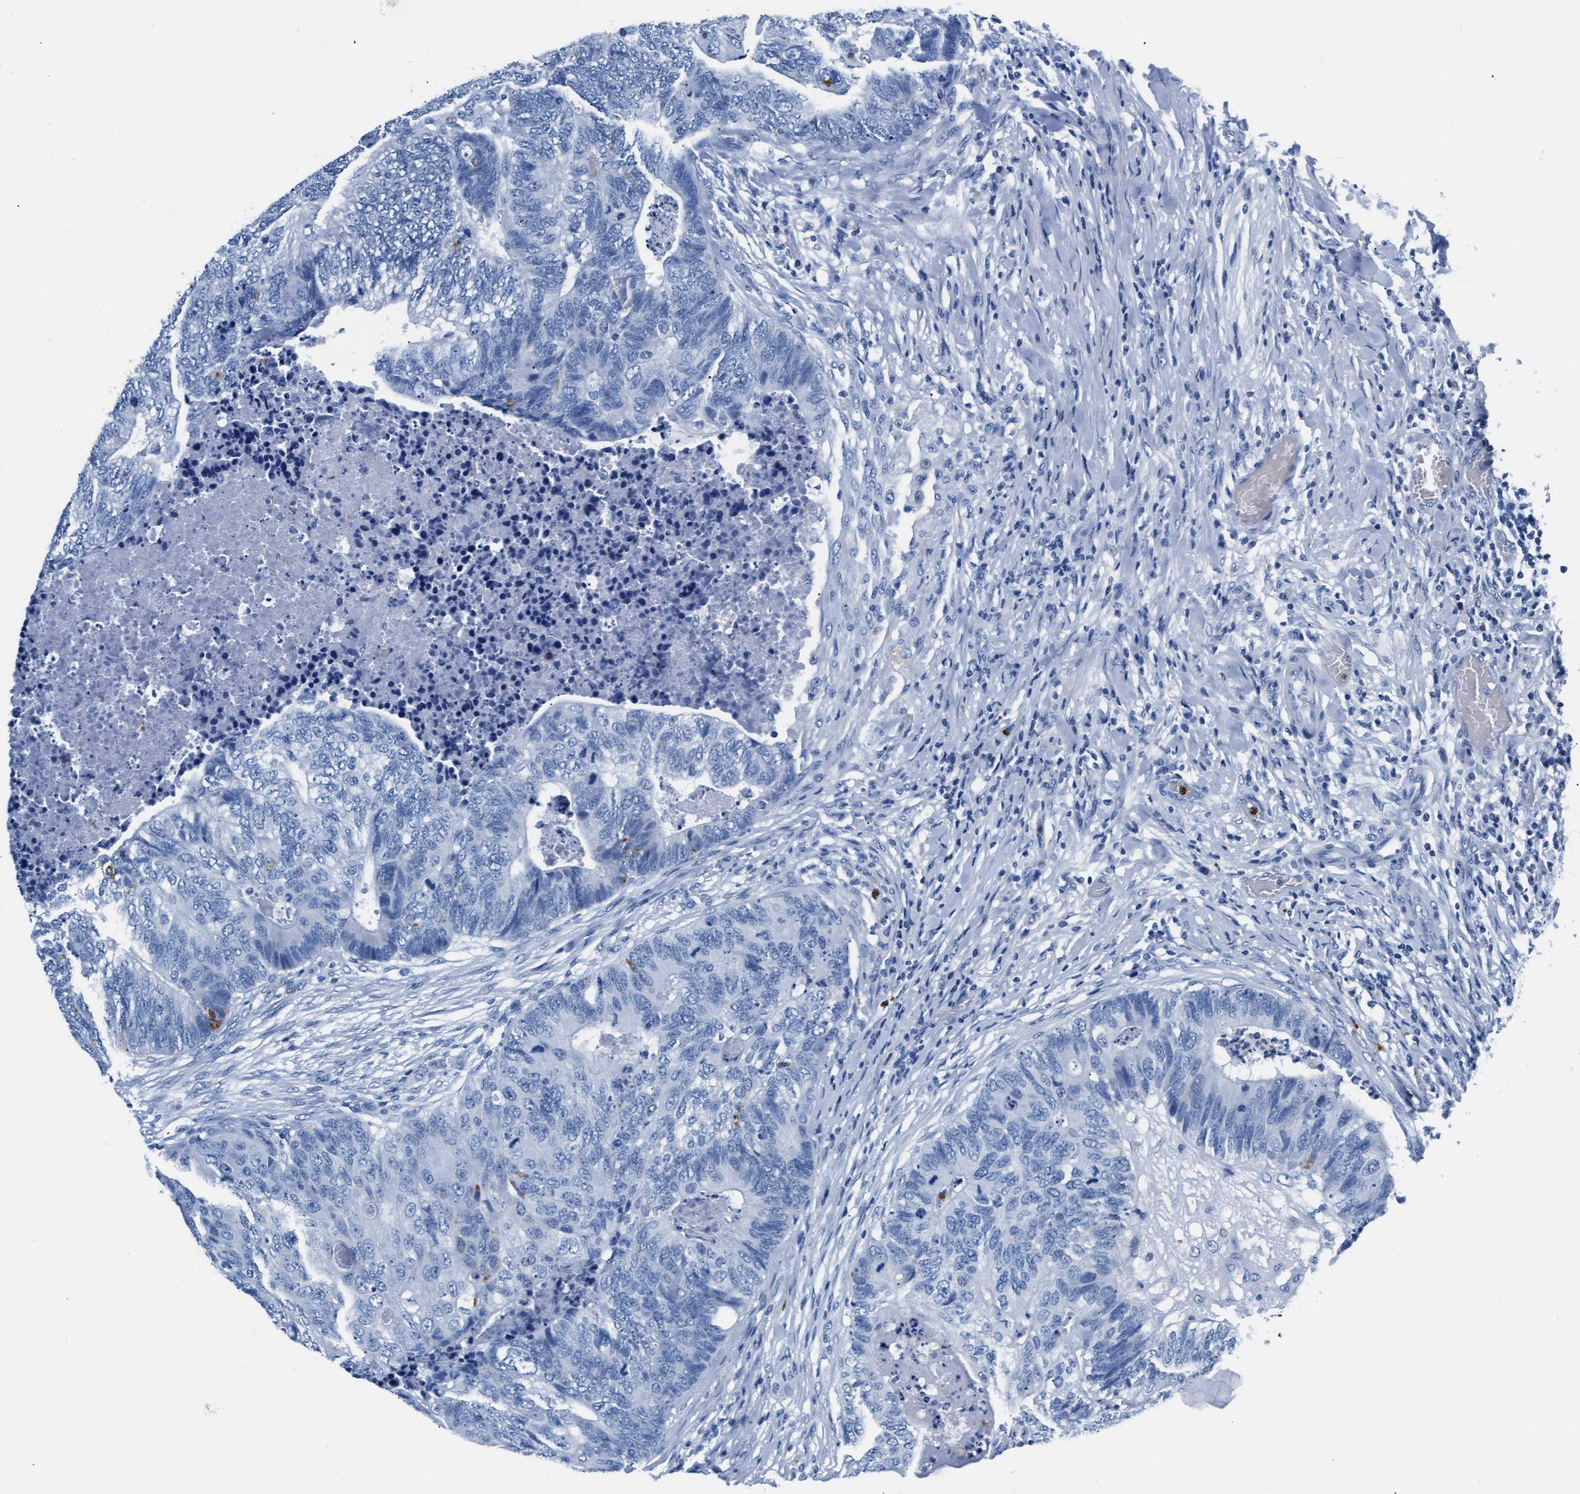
{"staining": {"intensity": "negative", "quantity": "none", "location": "none"}, "tissue": "colorectal cancer", "cell_type": "Tumor cells", "image_type": "cancer", "snomed": [{"axis": "morphology", "description": "Adenocarcinoma, NOS"}, {"axis": "topography", "description": "Colon"}], "caption": "Tumor cells are negative for brown protein staining in colorectal adenocarcinoma.", "gene": "MMP8", "patient": {"sex": "female", "age": 67}}